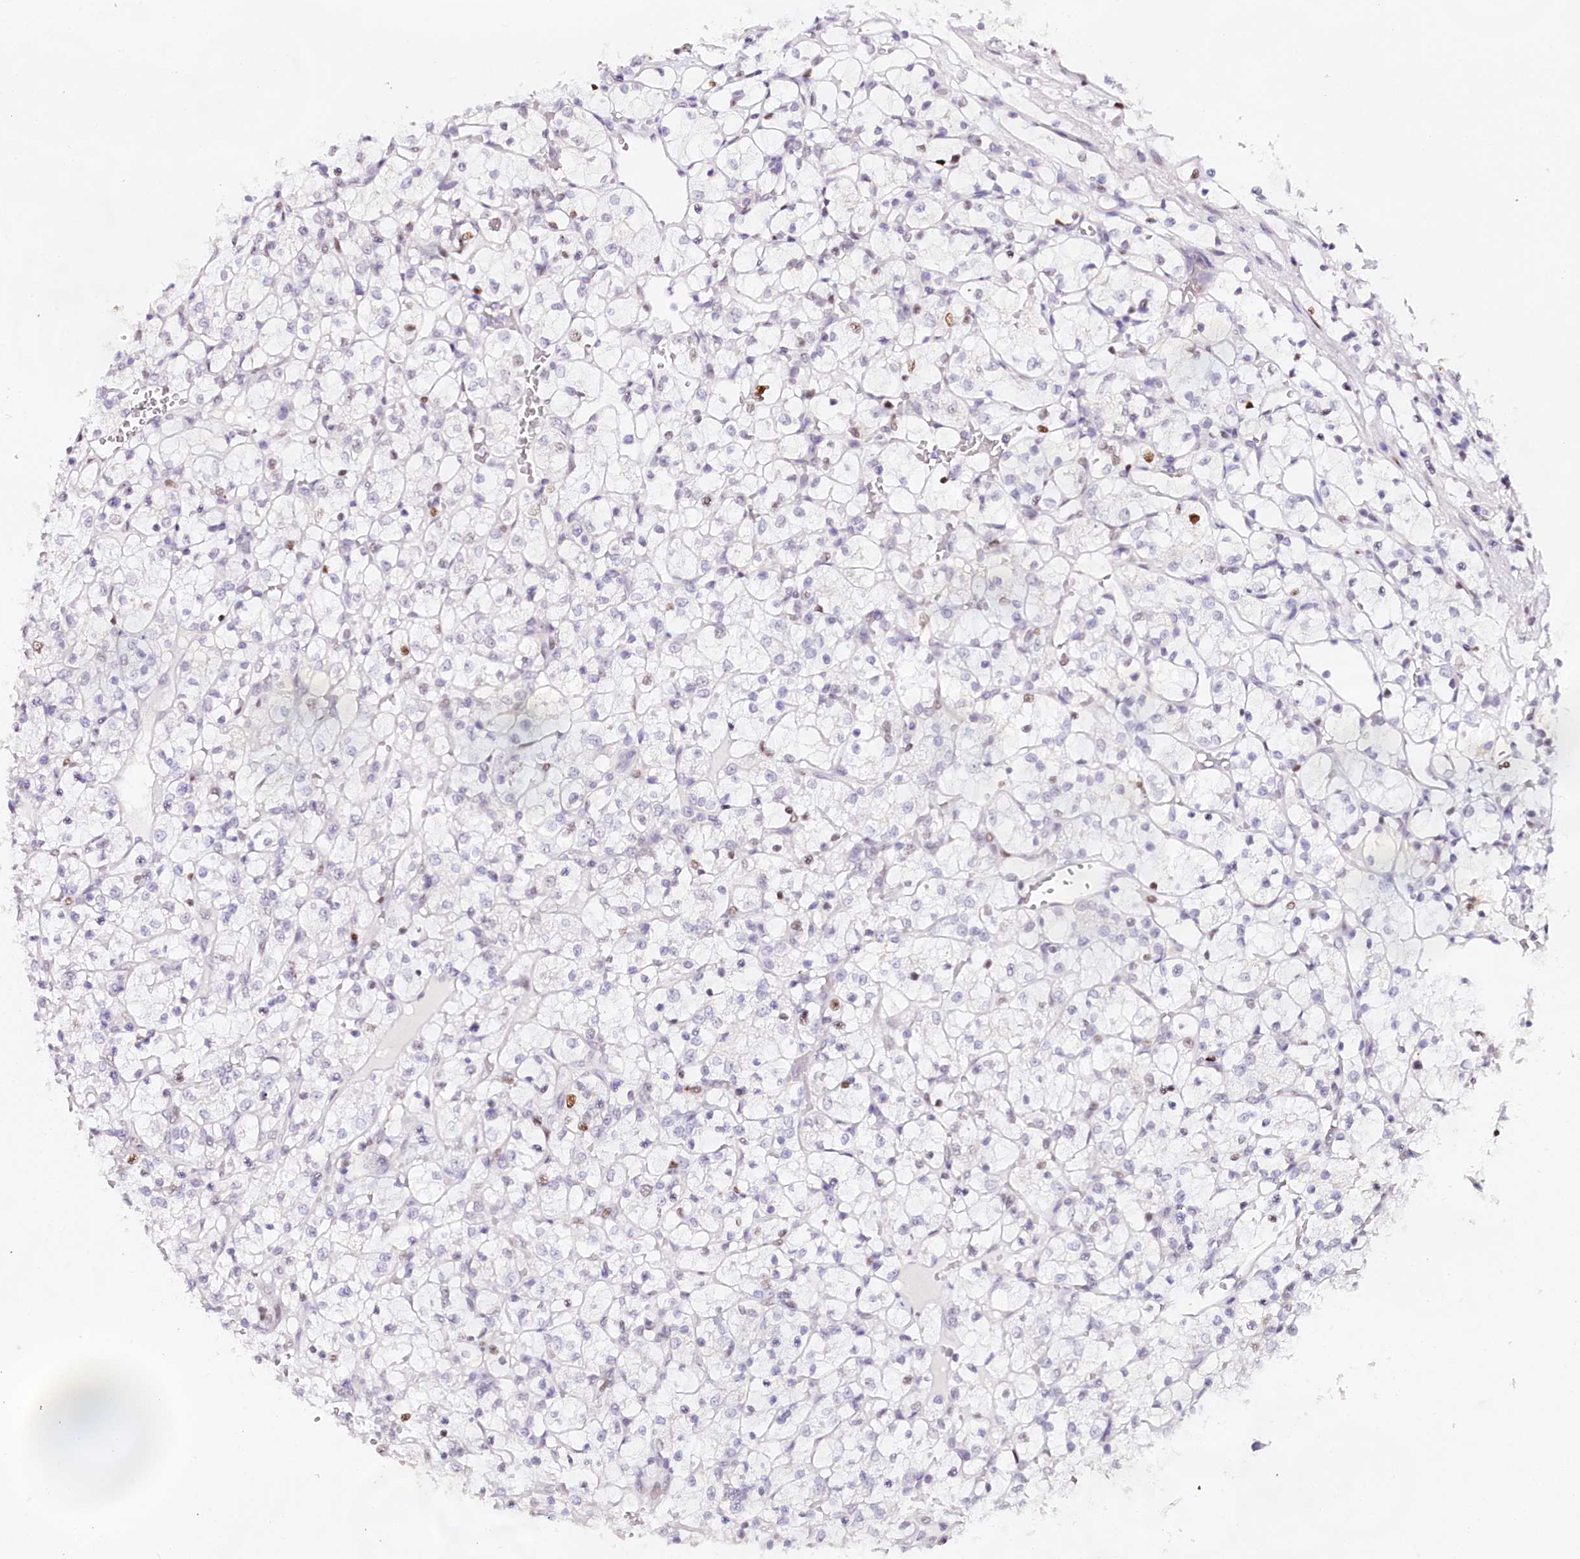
{"staining": {"intensity": "weak", "quantity": "<25%", "location": "nuclear"}, "tissue": "renal cancer", "cell_type": "Tumor cells", "image_type": "cancer", "snomed": [{"axis": "morphology", "description": "Adenocarcinoma, NOS"}, {"axis": "topography", "description": "Kidney"}], "caption": "This is an immunohistochemistry (IHC) histopathology image of human renal adenocarcinoma. There is no staining in tumor cells.", "gene": "TP53", "patient": {"sex": "female", "age": 69}}